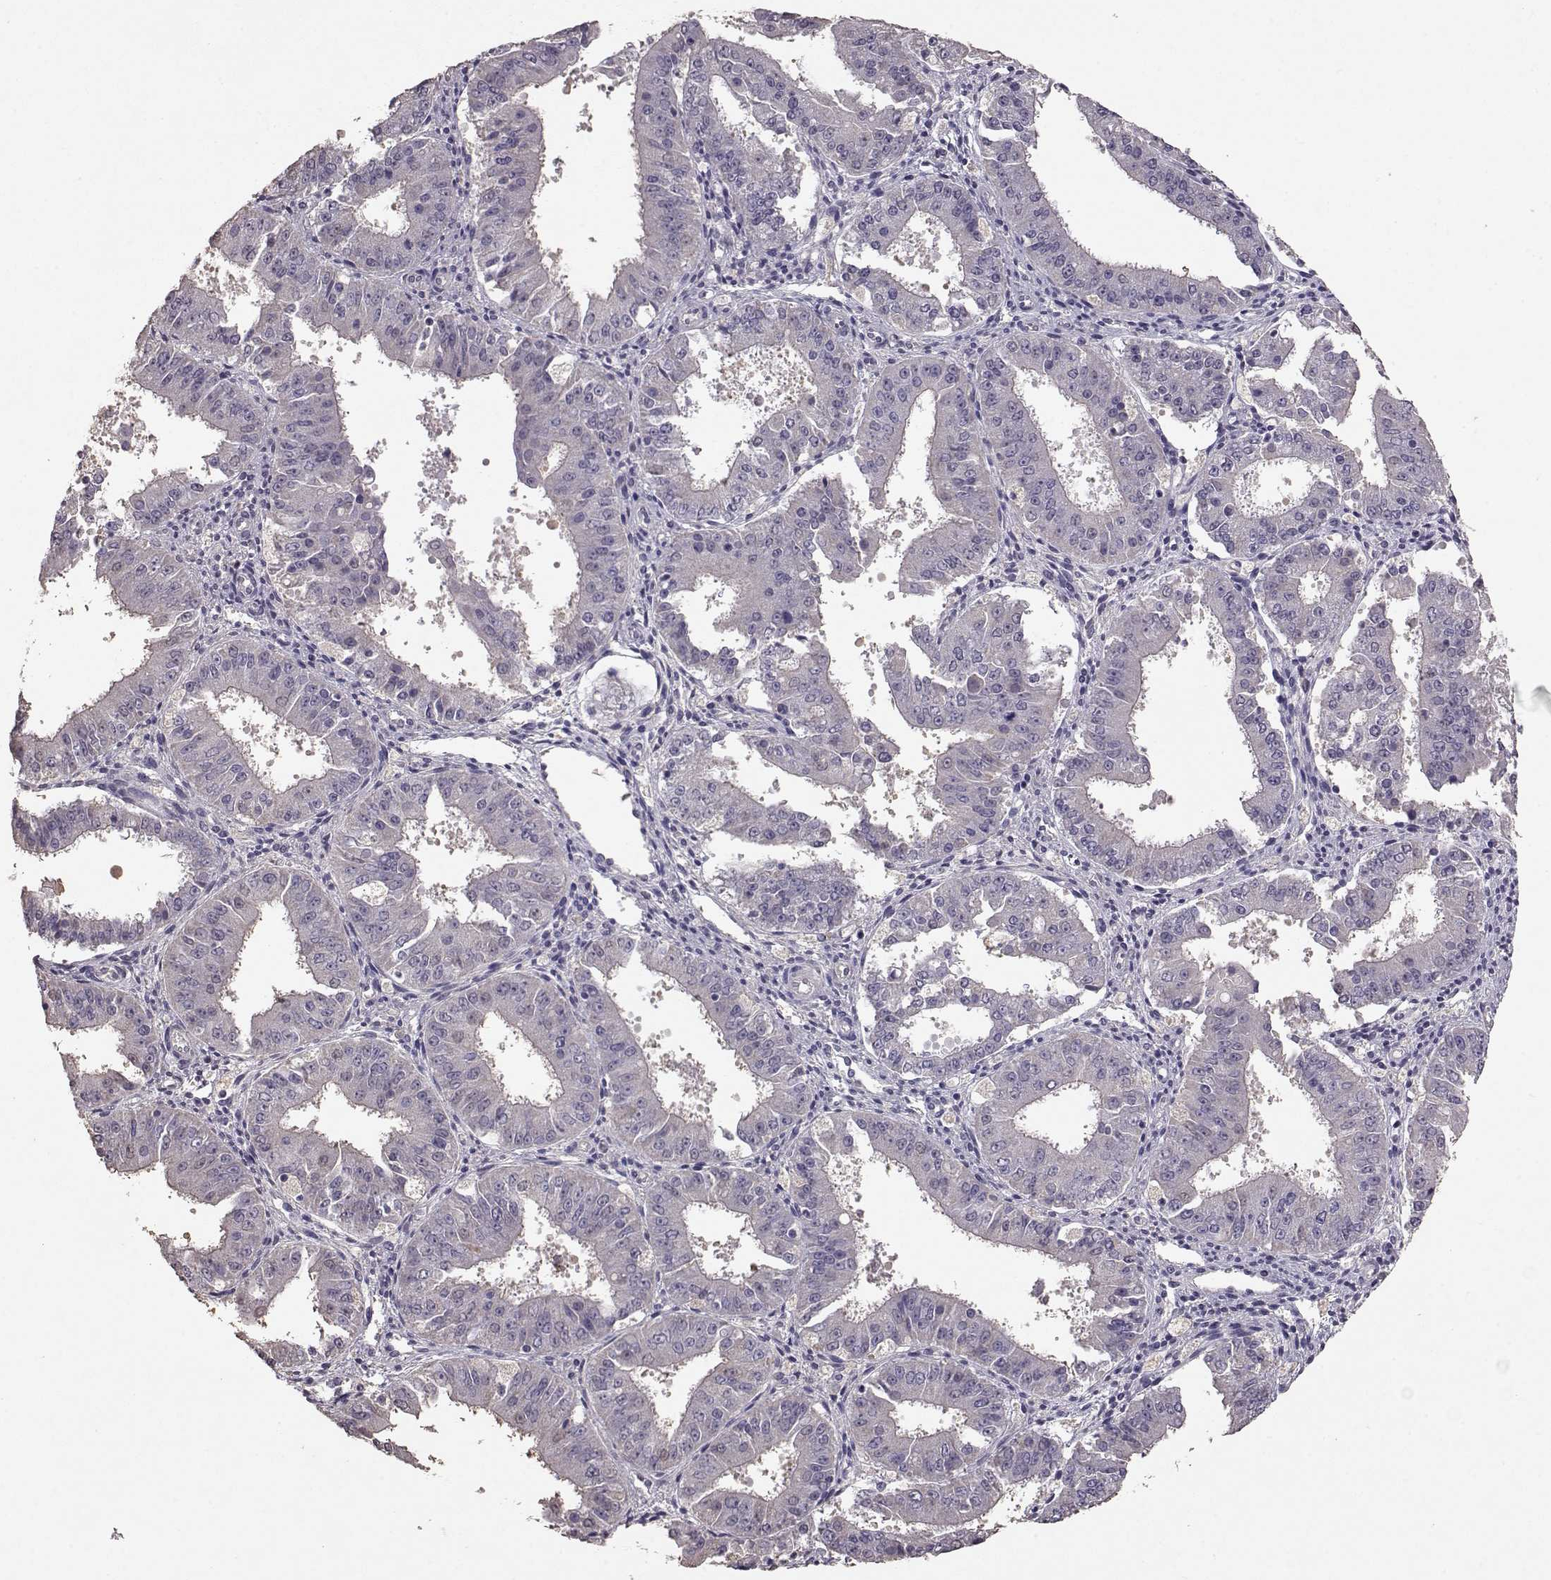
{"staining": {"intensity": "negative", "quantity": "none", "location": "none"}, "tissue": "ovarian cancer", "cell_type": "Tumor cells", "image_type": "cancer", "snomed": [{"axis": "morphology", "description": "Carcinoma, endometroid"}, {"axis": "topography", "description": "Ovary"}], "caption": "Ovarian cancer was stained to show a protein in brown. There is no significant positivity in tumor cells.", "gene": "PMCH", "patient": {"sex": "female", "age": 42}}